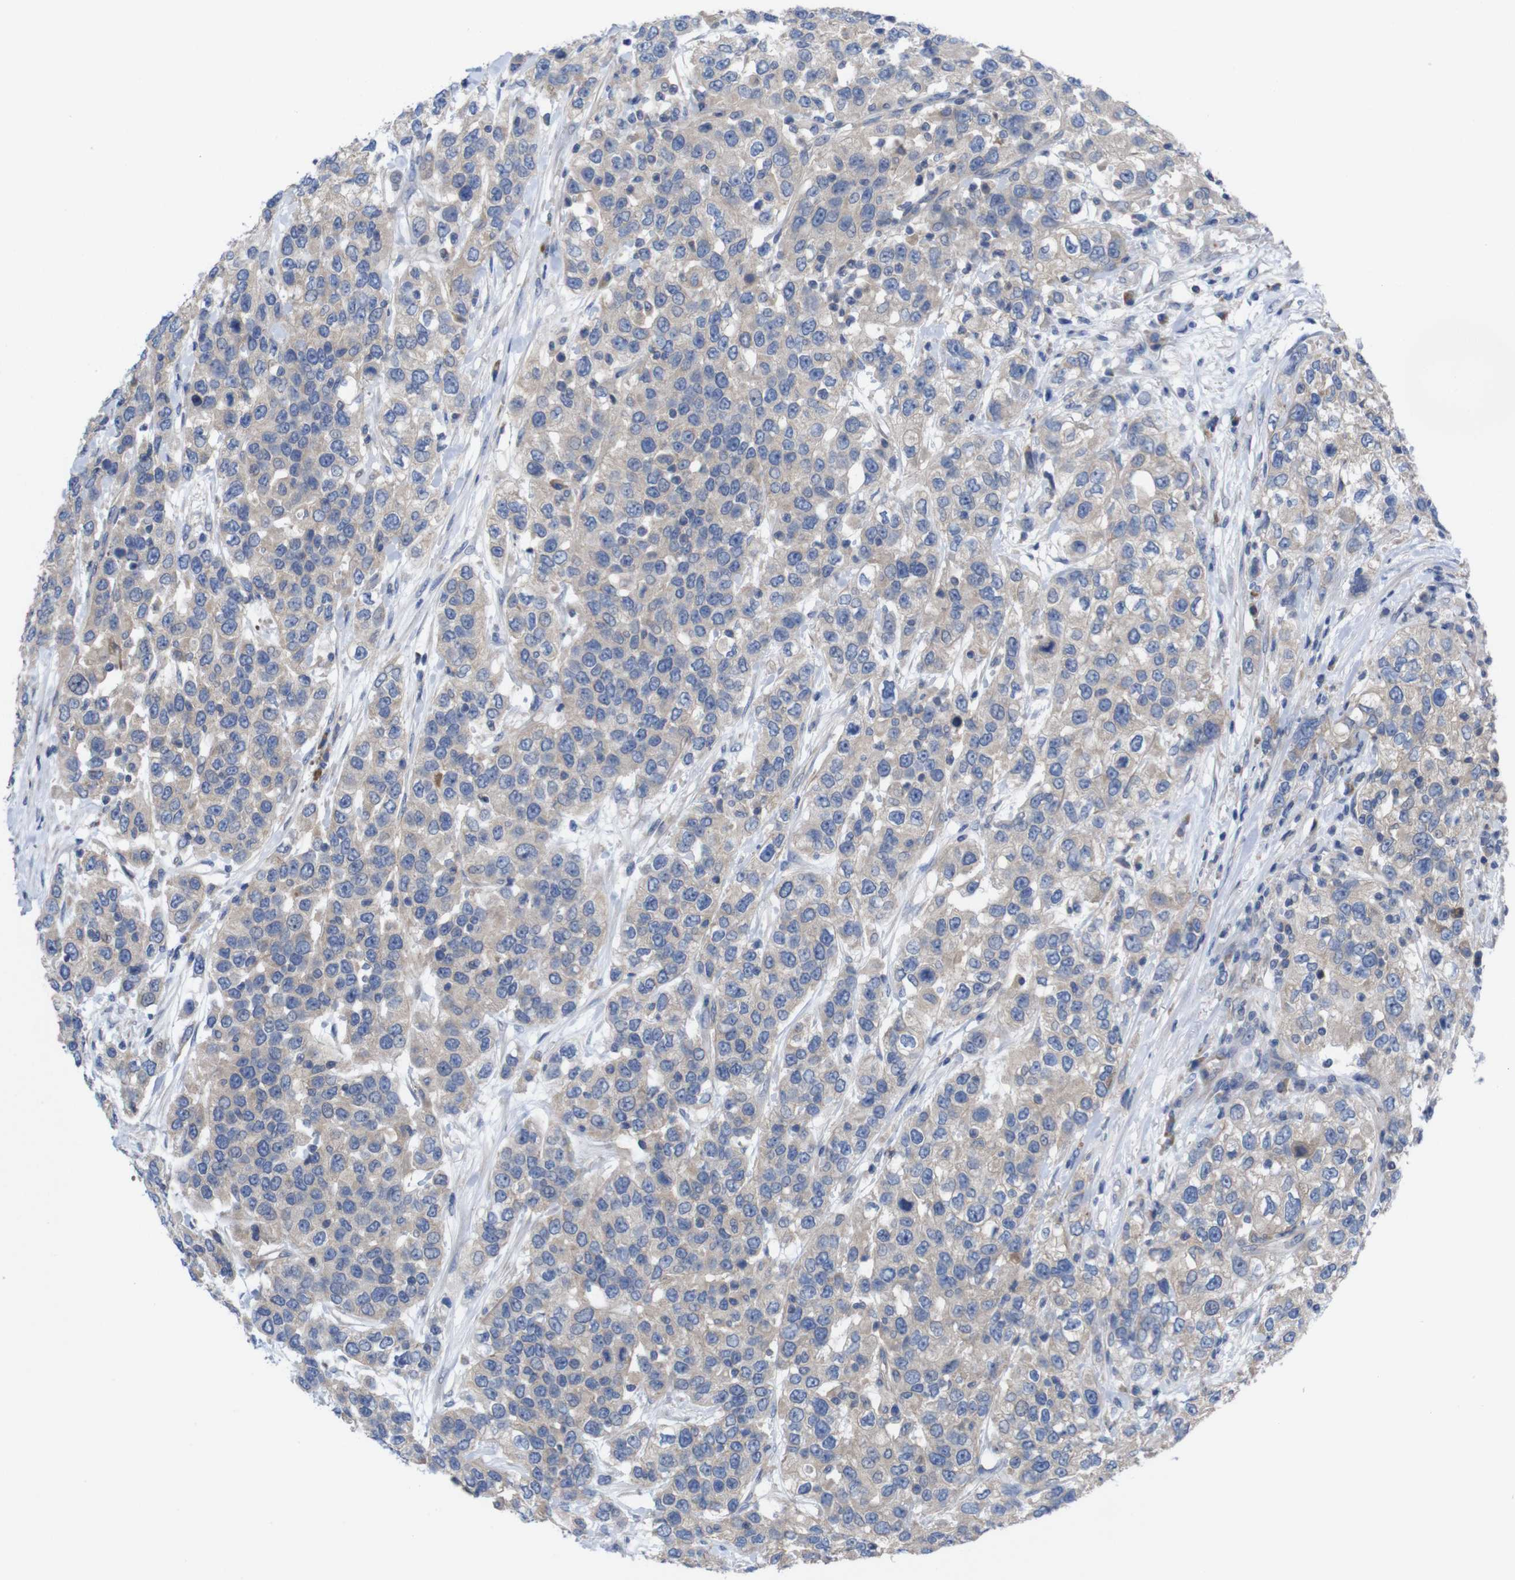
{"staining": {"intensity": "weak", "quantity": ">75%", "location": "cytoplasmic/membranous"}, "tissue": "urothelial cancer", "cell_type": "Tumor cells", "image_type": "cancer", "snomed": [{"axis": "morphology", "description": "Urothelial carcinoma, High grade"}, {"axis": "topography", "description": "Urinary bladder"}], "caption": "High-magnification brightfield microscopy of urothelial cancer stained with DAB (brown) and counterstained with hematoxylin (blue). tumor cells exhibit weak cytoplasmic/membranous staining is present in about>75% of cells.", "gene": "USH1C", "patient": {"sex": "female", "age": 80}}